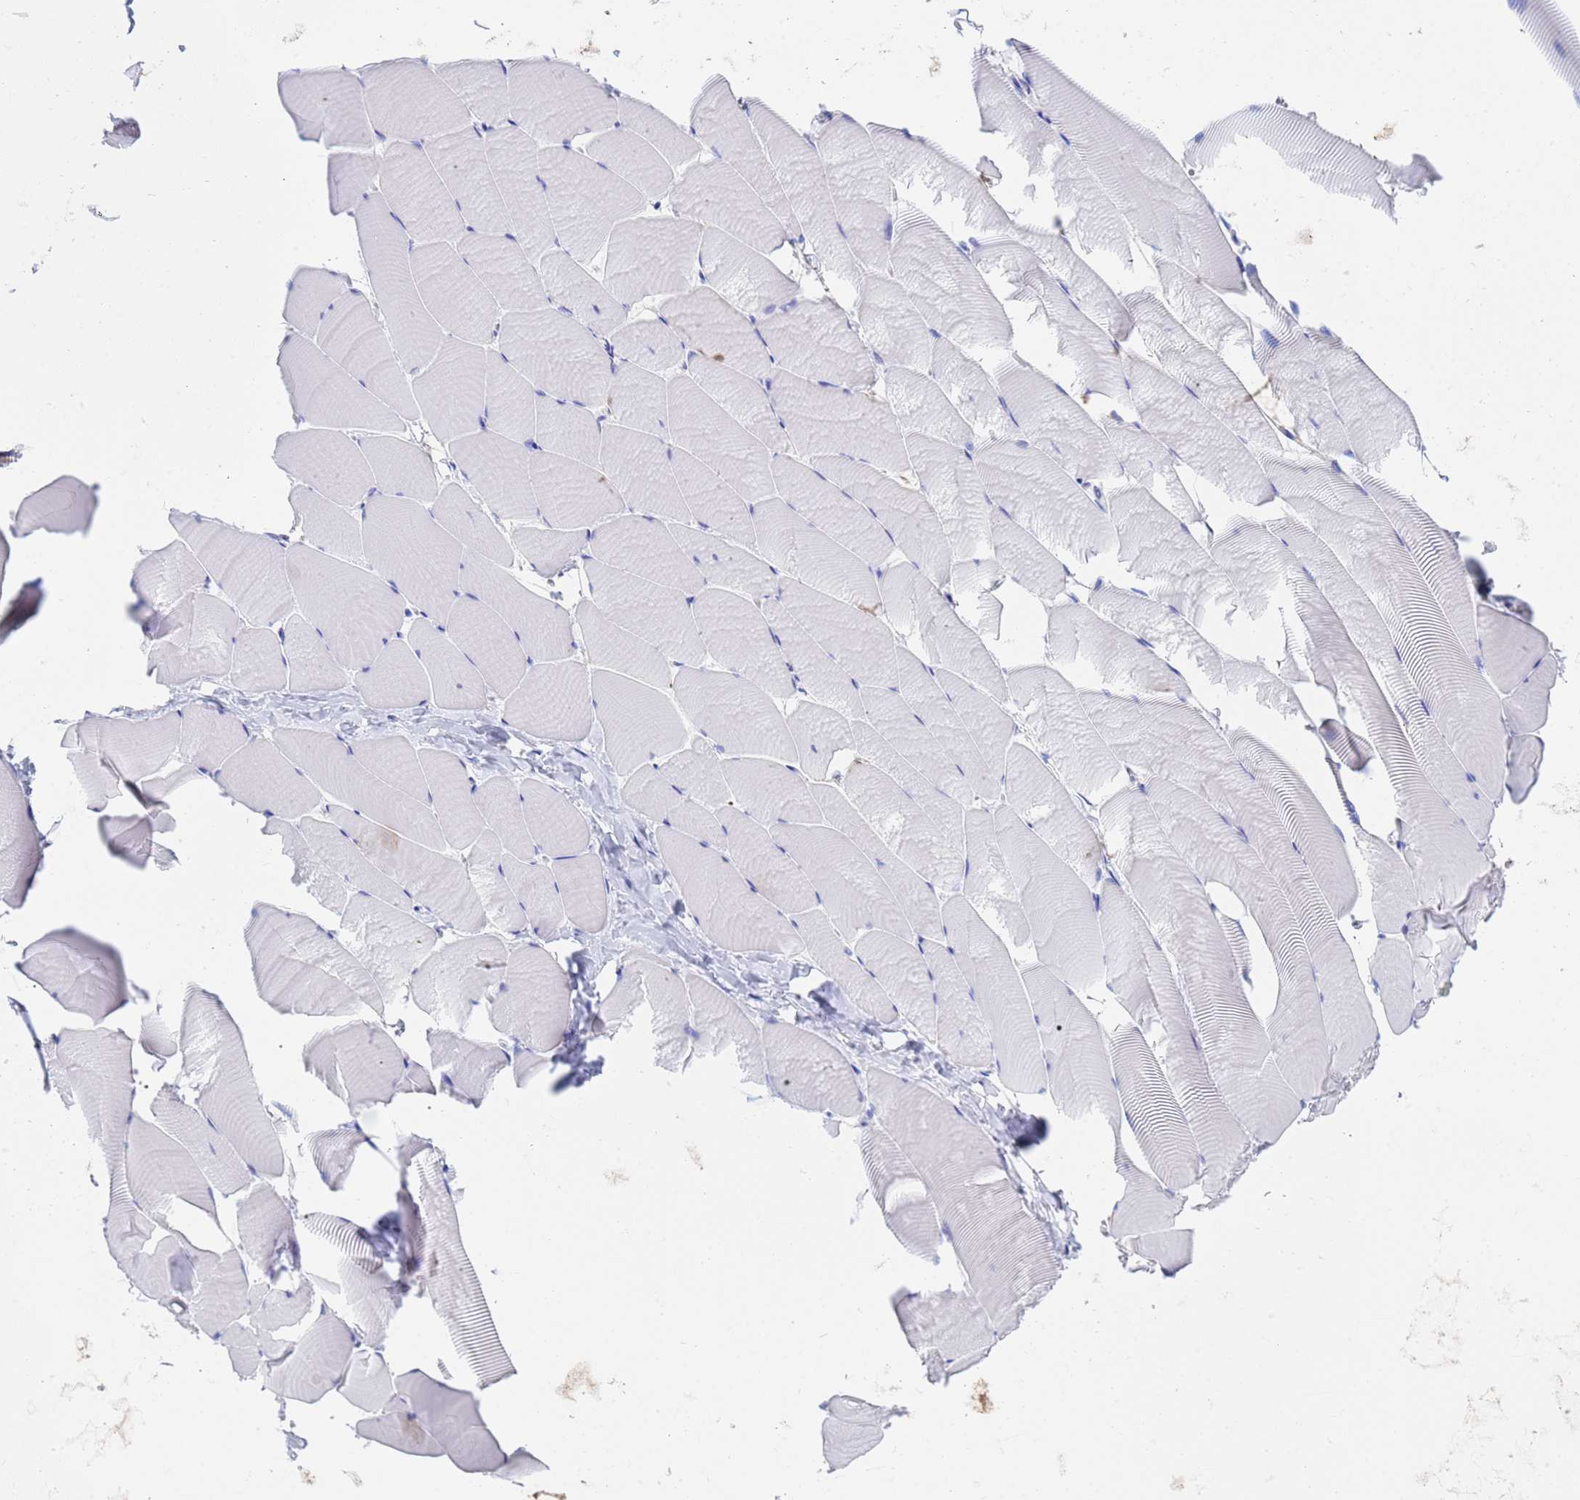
{"staining": {"intensity": "negative", "quantity": "none", "location": "none"}, "tissue": "skeletal muscle", "cell_type": "Myocytes", "image_type": "normal", "snomed": [{"axis": "morphology", "description": "Normal tissue, NOS"}, {"axis": "topography", "description": "Skeletal muscle"}], "caption": "Myocytes show no significant protein staining in normal skeletal muscle. Brightfield microscopy of immunohistochemistry (IHC) stained with DAB (brown) and hematoxylin (blue), captured at high magnification.", "gene": "CST1", "patient": {"sex": "male", "age": 25}}